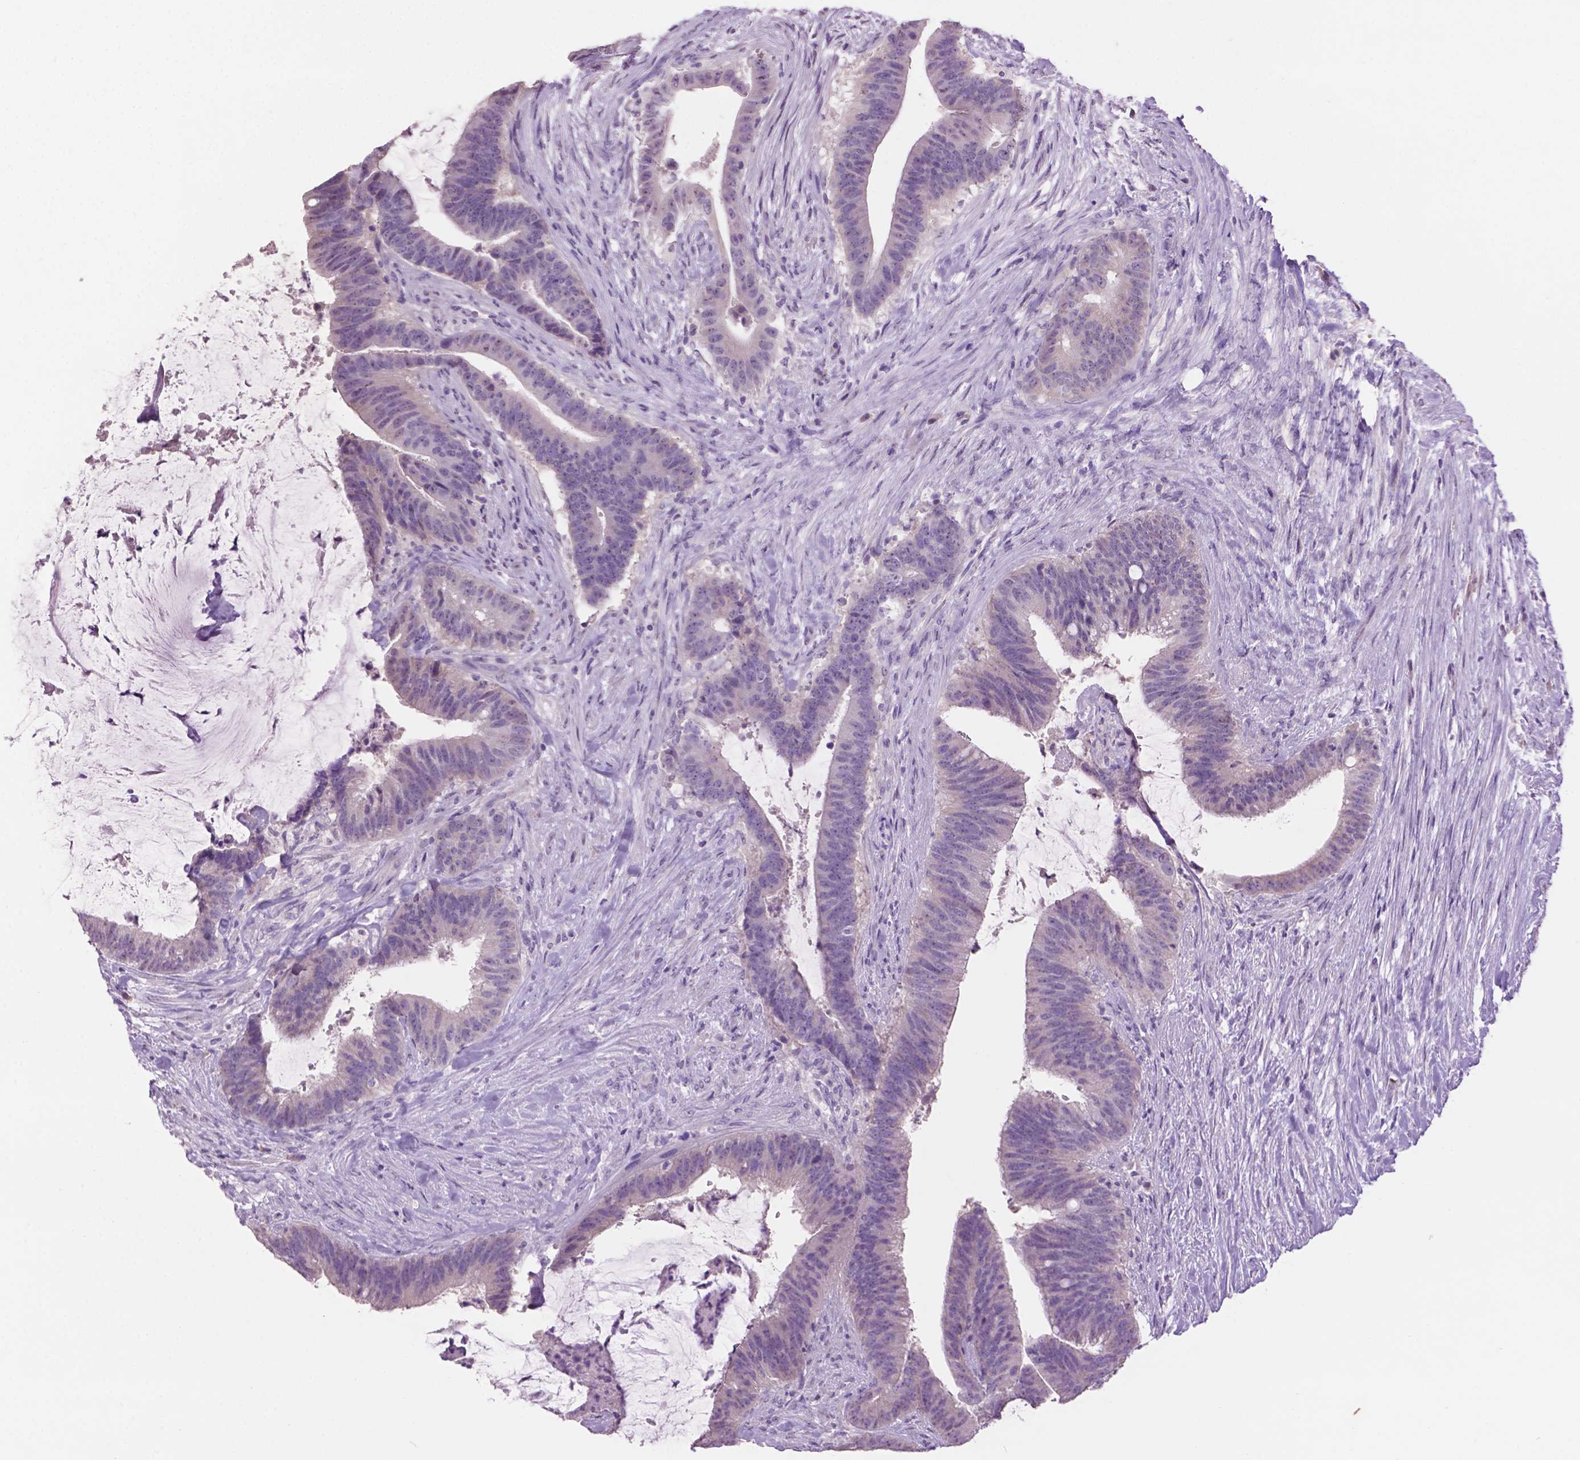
{"staining": {"intensity": "negative", "quantity": "none", "location": "none"}, "tissue": "colorectal cancer", "cell_type": "Tumor cells", "image_type": "cancer", "snomed": [{"axis": "morphology", "description": "Adenocarcinoma, NOS"}, {"axis": "topography", "description": "Colon"}], "caption": "An IHC photomicrograph of colorectal adenocarcinoma is shown. There is no staining in tumor cells of colorectal adenocarcinoma.", "gene": "CRYBA4", "patient": {"sex": "female", "age": 43}}